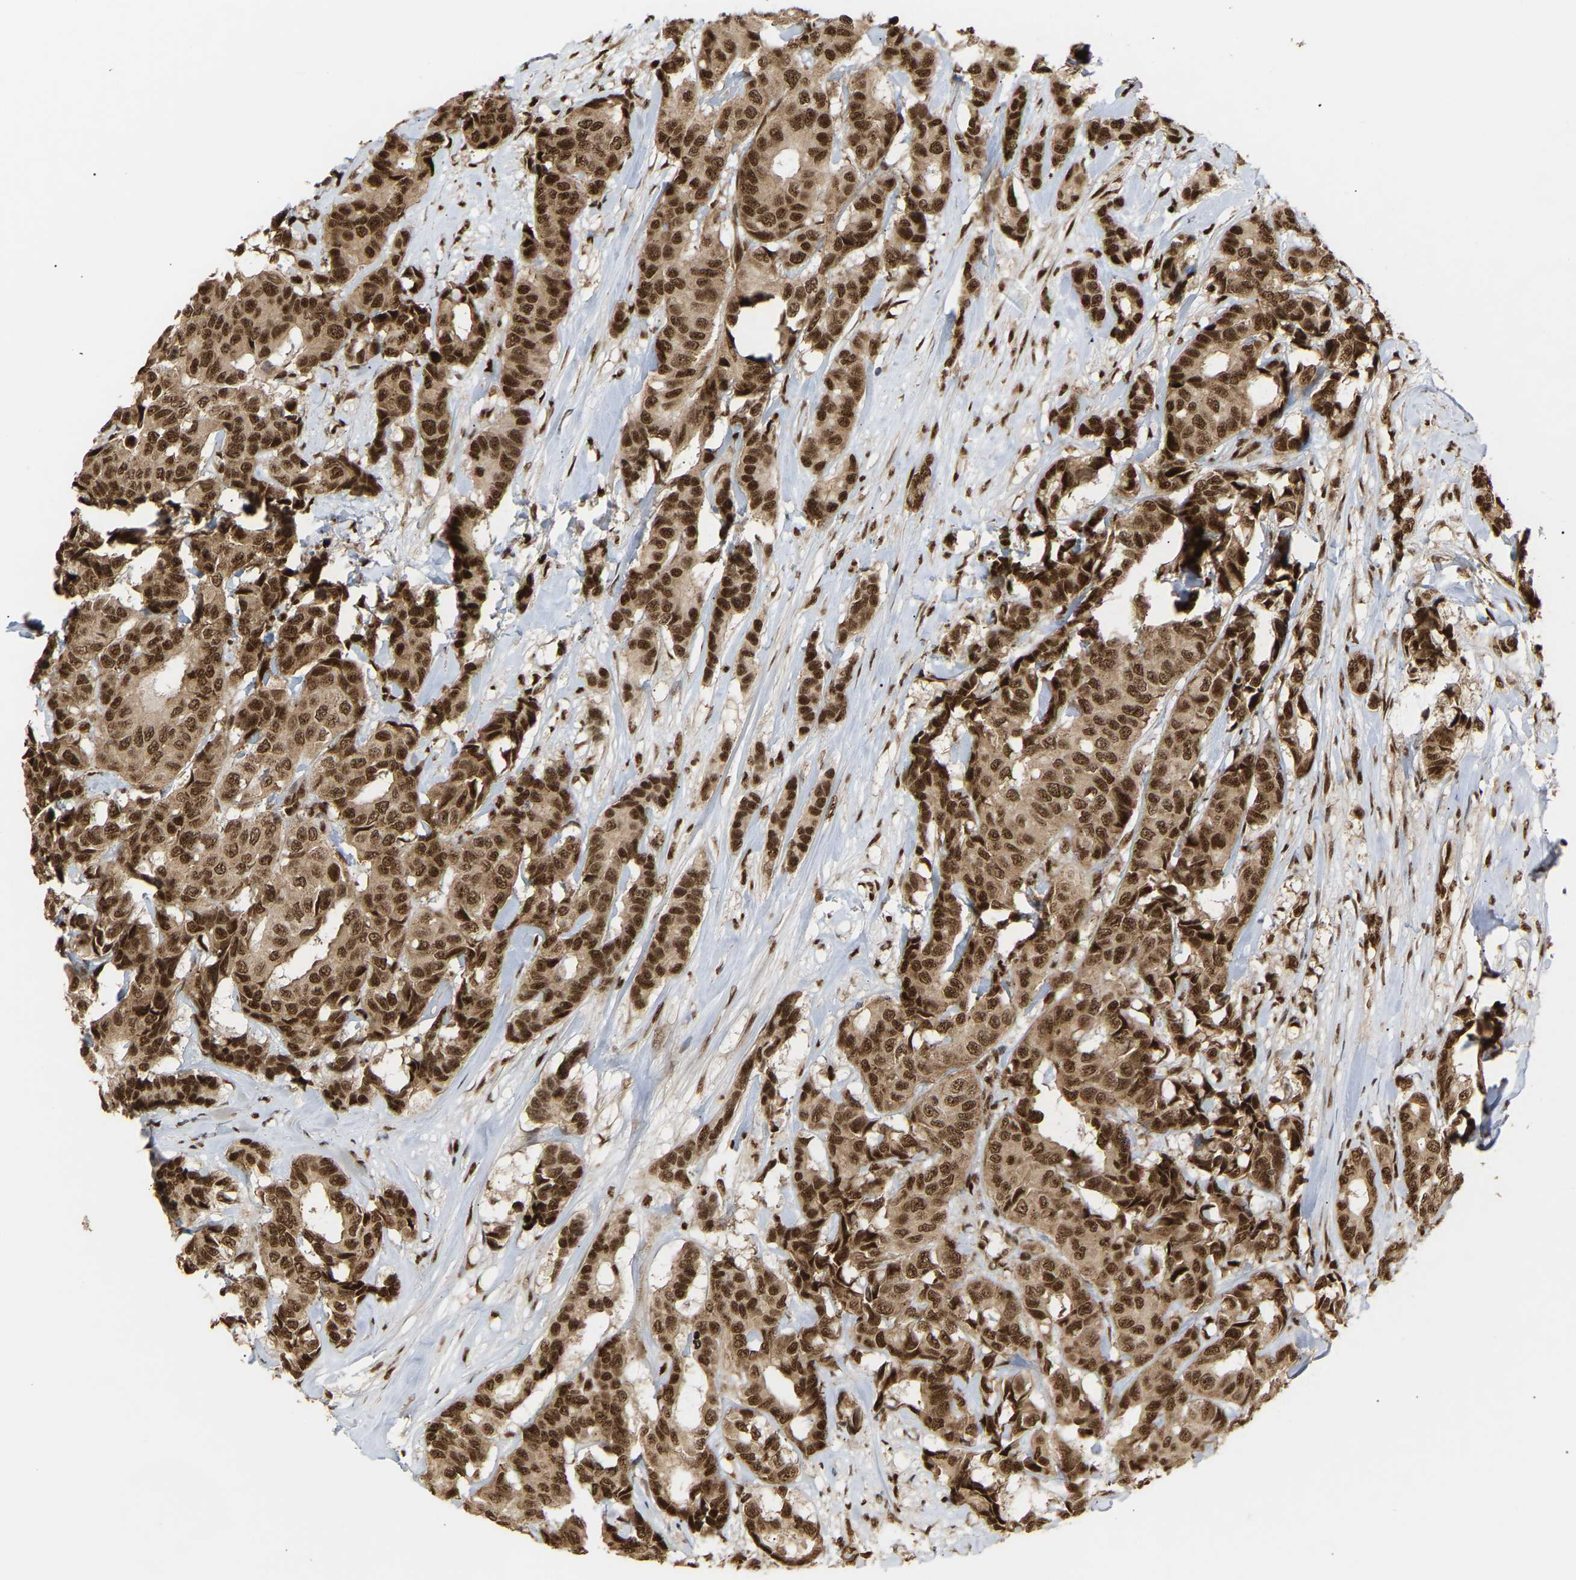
{"staining": {"intensity": "strong", "quantity": ">75%", "location": "cytoplasmic/membranous,nuclear"}, "tissue": "breast cancer", "cell_type": "Tumor cells", "image_type": "cancer", "snomed": [{"axis": "morphology", "description": "Duct carcinoma"}, {"axis": "topography", "description": "Breast"}], "caption": "This histopathology image exhibits breast cancer (intraductal carcinoma) stained with immunohistochemistry to label a protein in brown. The cytoplasmic/membranous and nuclear of tumor cells show strong positivity for the protein. Nuclei are counter-stained blue.", "gene": "ALYREF", "patient": {"sex": "female", "age": 87}}